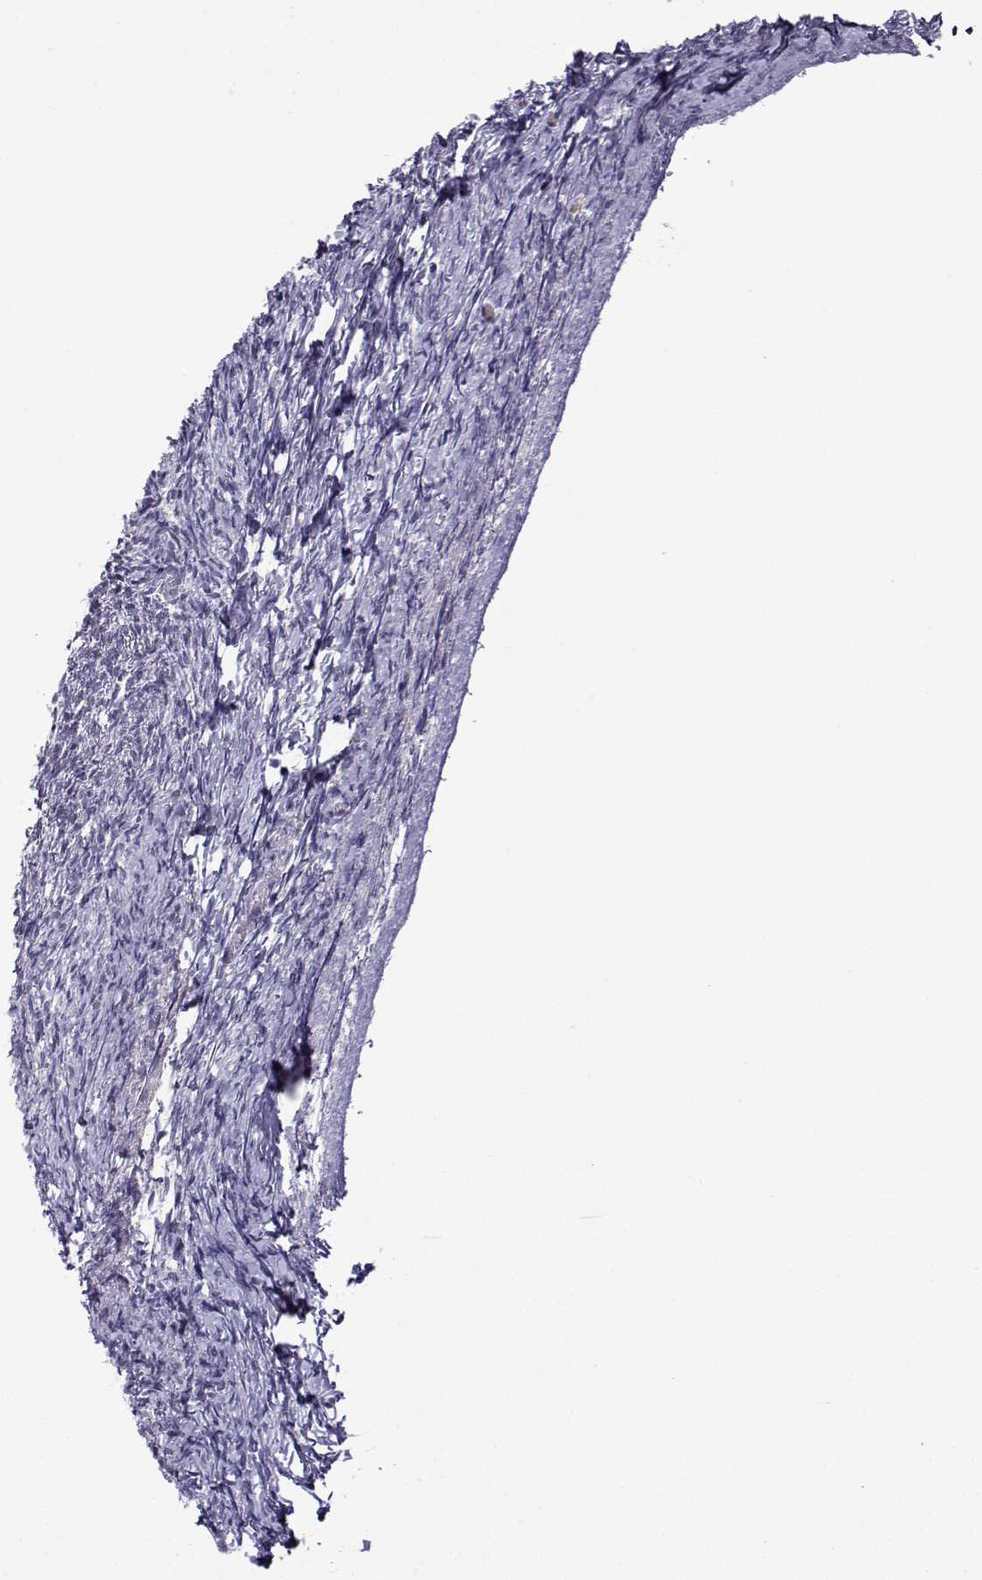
{"staining": {"intensity": "negative", "quantity": "none", "location": "none"}, "tissue": "ovary", "cell_type": "Follicle cells", "image_type": "normal", "snomed": [{"axis": "morphology", "description": "Normal tissue, NOS"}, {"axis": "topography", "description": "Ovary"}], "caption": "High magnification brightfield microscopy of benign ovary stained with DAB (brown) and counterstained with hematoxylin (blue): follicle cells show no significant expression. The staining is performed using DAB (3,3'-diaminobenzidine) brown chromogen with nuclei counter-stained in using hematoxylin.", "gene": "LRFN2", "patient": {"sex": "female", "age": 39}}